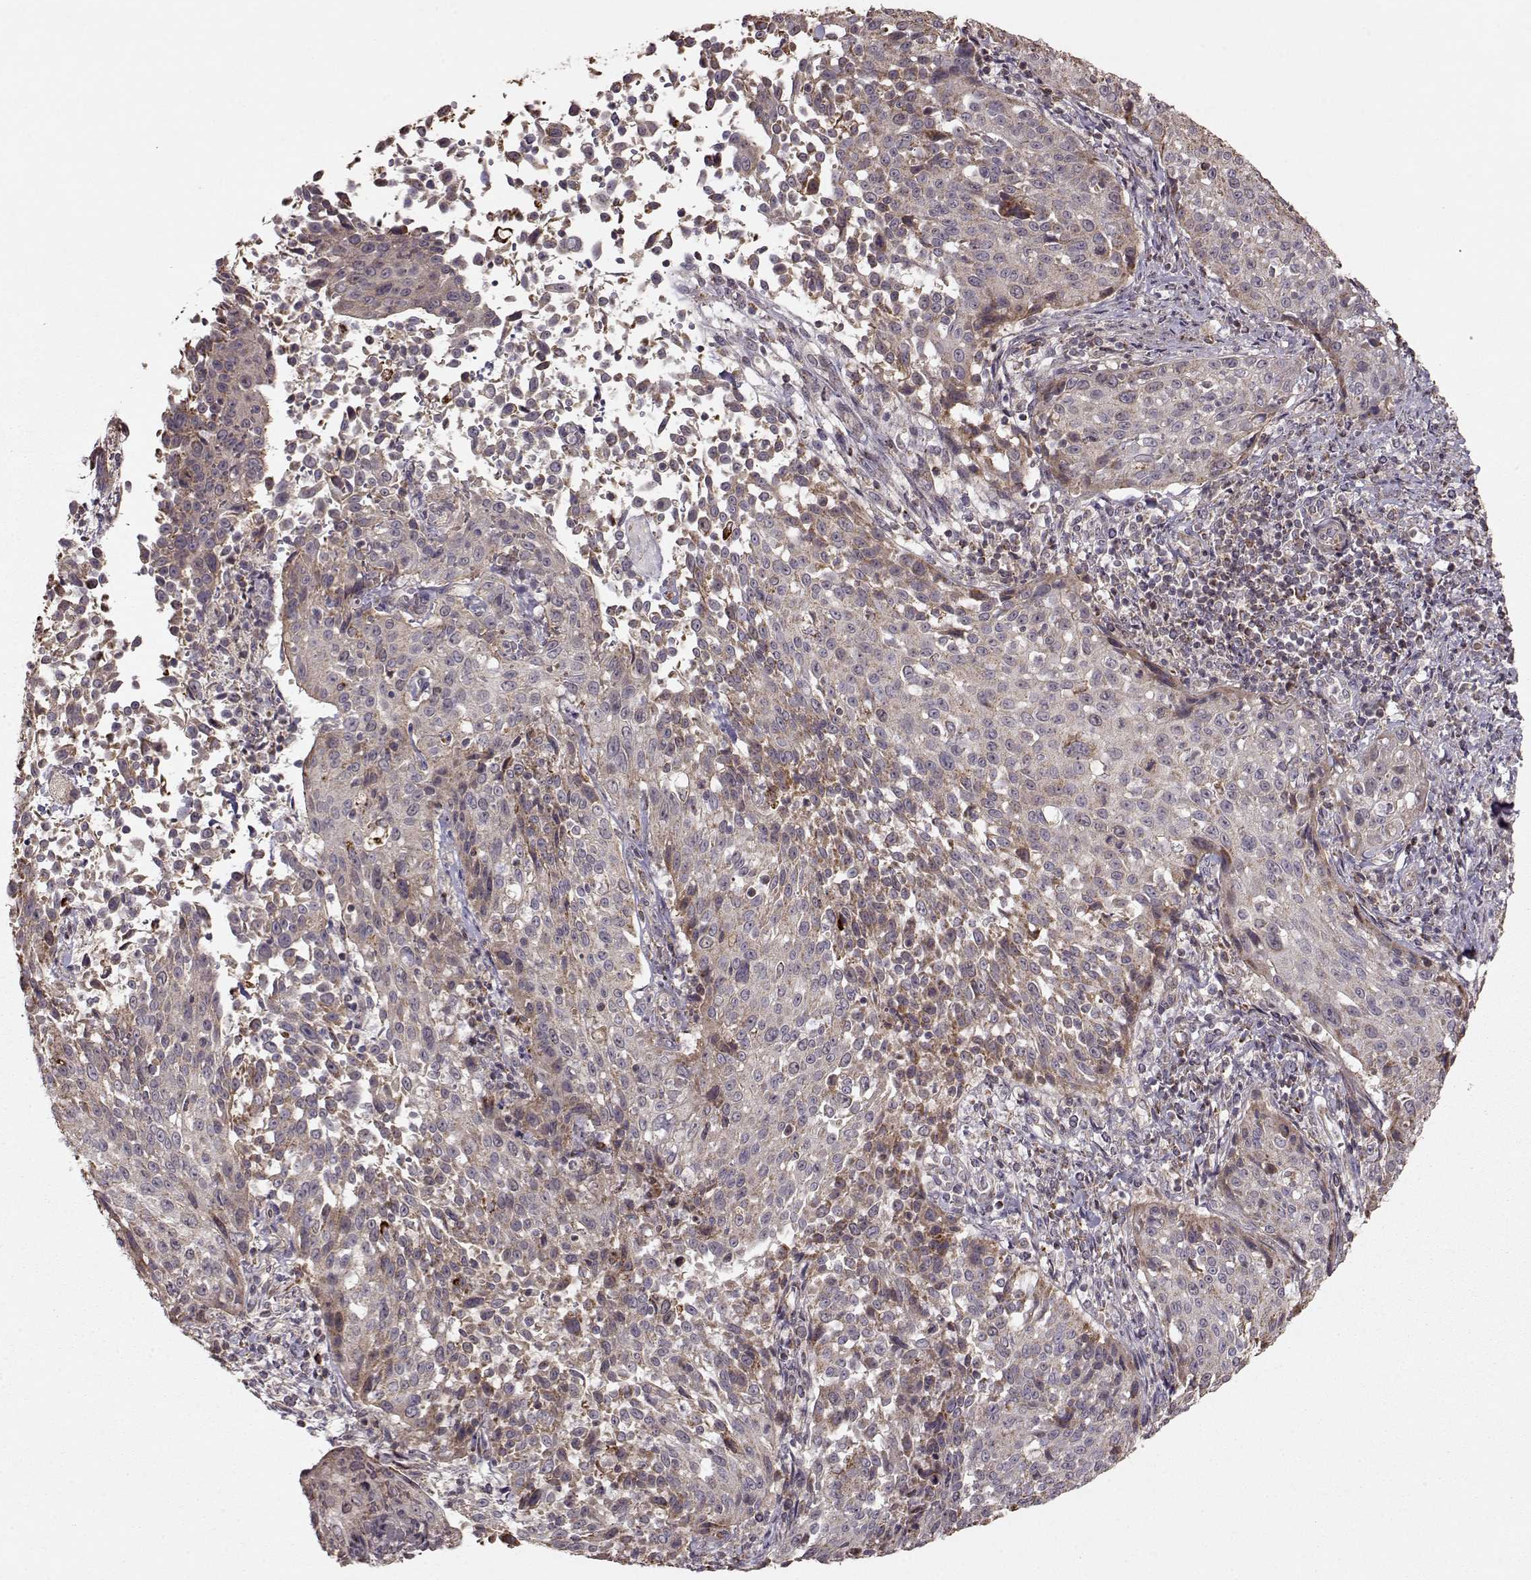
{"staining": {"intensity": "weak", "quantity": "25%-75%", "location": "cytoplasmic/membranous"}, "tissue": "cervical cancer", "cell_type": "Tumor cells", "image_type": "cancer", "snomed": [{"axis": "morphology", "description": "Squamous cell carcinoma, NOS"}, {"axis": "topography", "description": "Cervix"}], "caption": "Tumor cells demonstrate low levels of weak cytoplasmic/membranous staining in about 25%-75% of cells in human cervical cancer. The staining was performed using DAB, with brown indicating positive protein expression. Nuclei are stained blue with hematoxylin.", "gene": "CMTM3", "patient": {"sex": "female", "age": 26}}